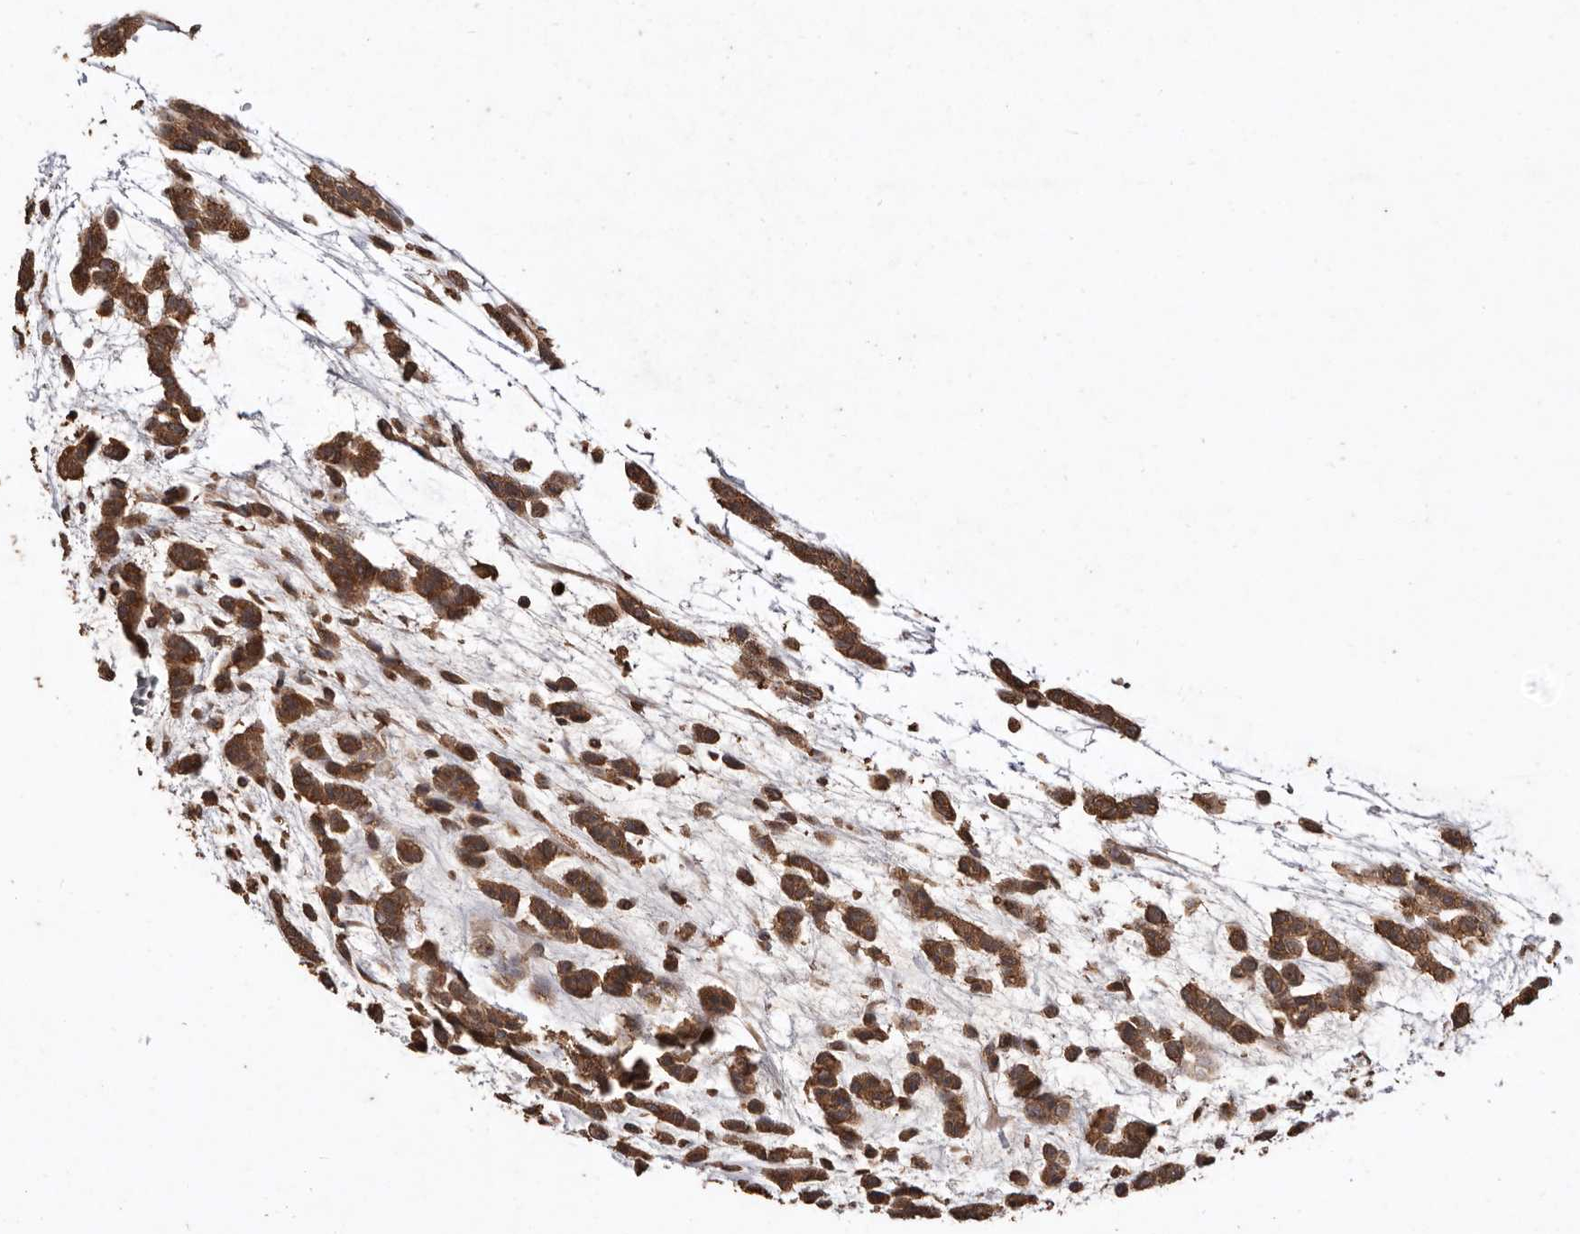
{"staining": {"intensity": "strong", "quantity": ">75%", "location": "cytoplasmic/membranous,nuclear"}, "tissue": "head and neck cancer", "cell_type": "Tumor cells", "image_type": "cancer", "snomed": [{"axis": "morphology", "description": "Adenocarcinoma, NOS"}, {"axis": "morphology", "description": "Adenoma, NOS"}, {"axis": "topography", "description": "Head-Neck"}], "caption": "Protein expression analysis of head and neck cancer exhibits strong cytoplasmic/membranous and nuclear expression in about >75% of tumor cells. (DAB (3,3'-diaminobenzidine) IHC with brightfield microscopy, high magnification).", "gene": "RWDD1", "patient": {"sex": "female", "age": 55}}